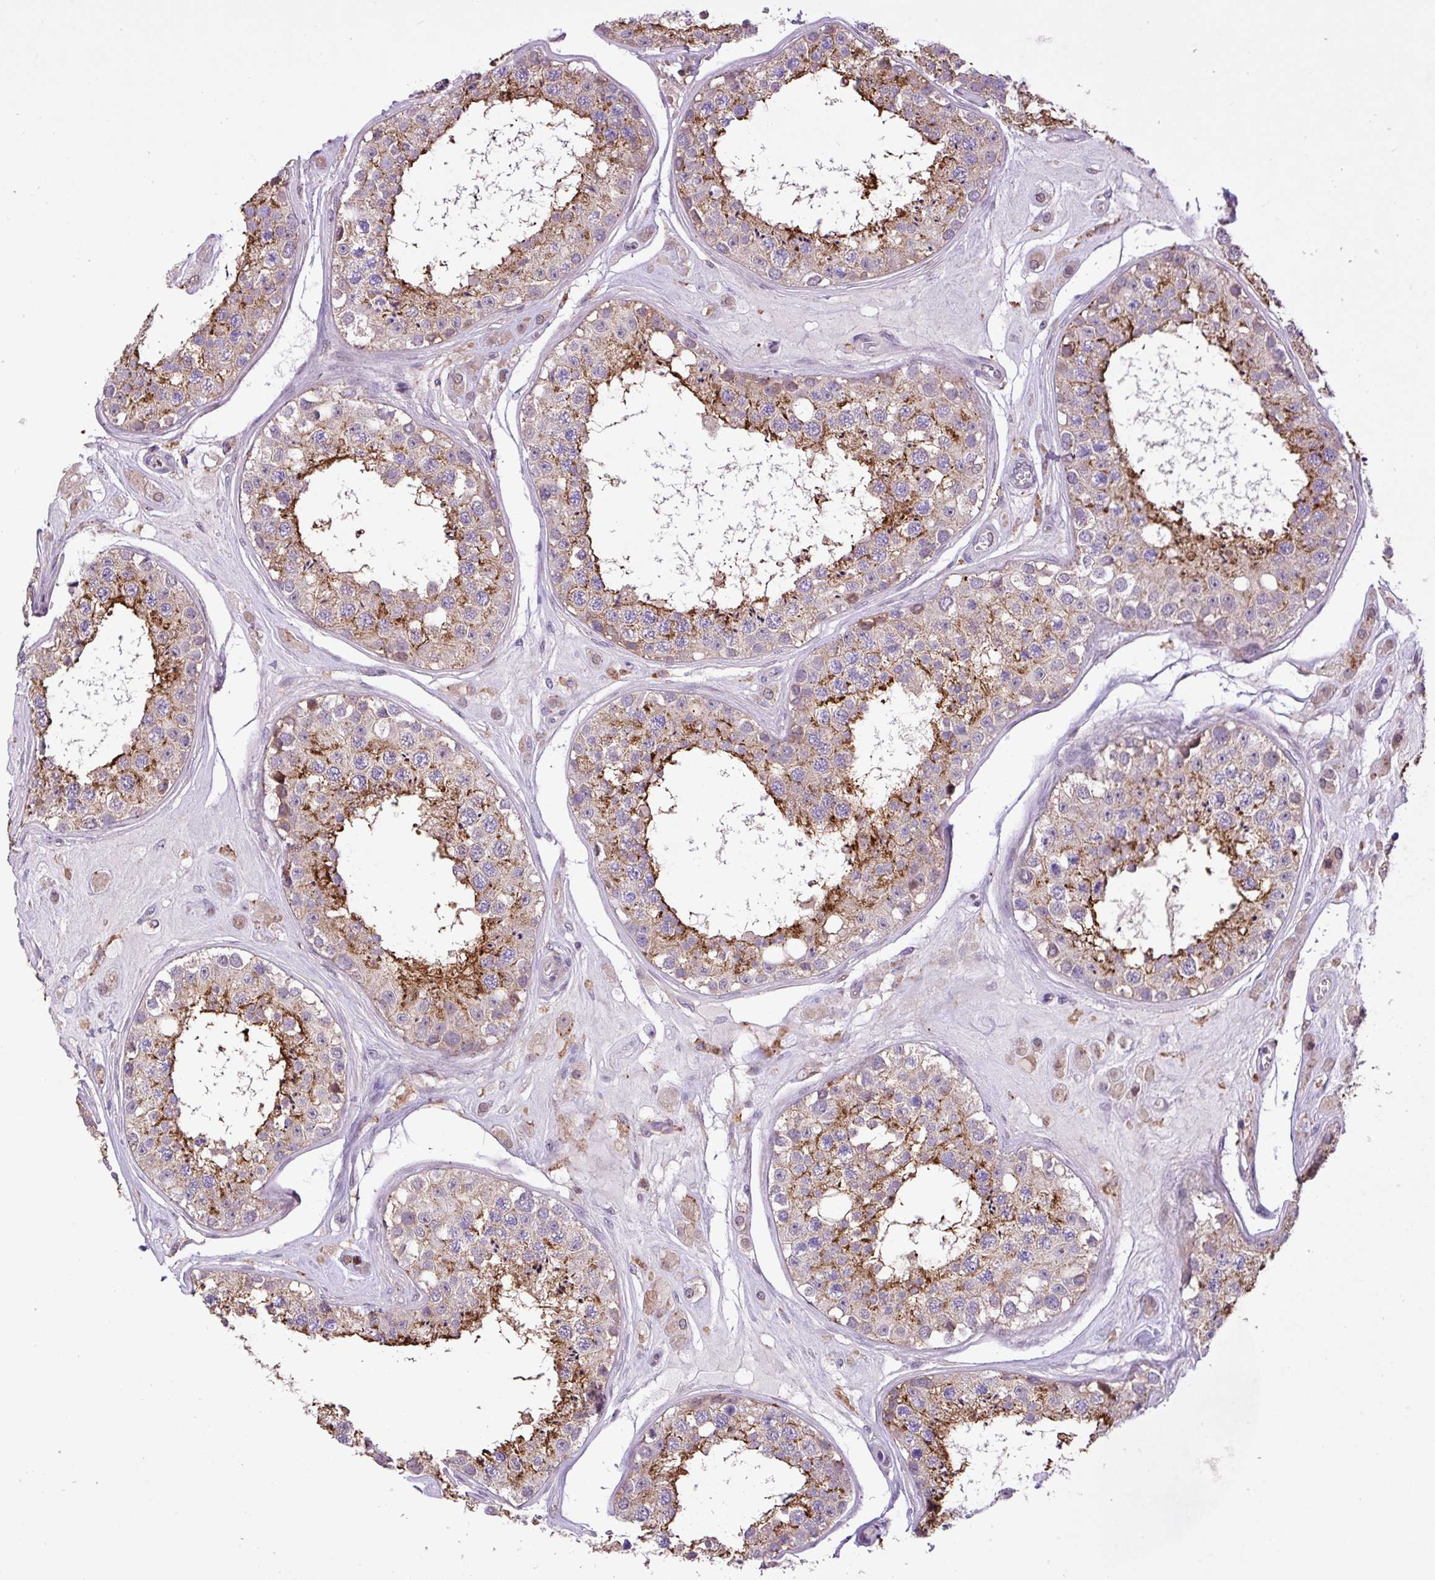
{"staining": {"intensity": "moderate", "quantity": "<25%", "location": "cytoplasmic/membranous"}, "tissue": "testis", "cell_type": "Cells in seminiferous ducts", "image_type": "normal", "snomed": [{"axis": "morphology", "description": "Normal tissue, NOS"}, {"axis": "topography", "description": "Testis"}], "caption": "The immunohistochemical stain shows moderate cytoplasmic/membranous staining in cells in seminiferous ducts of unremarkable testis. Nuclei are stained in blue.", "gene": "RPP25L", "patient": {"sex": "male", "age": 25}}